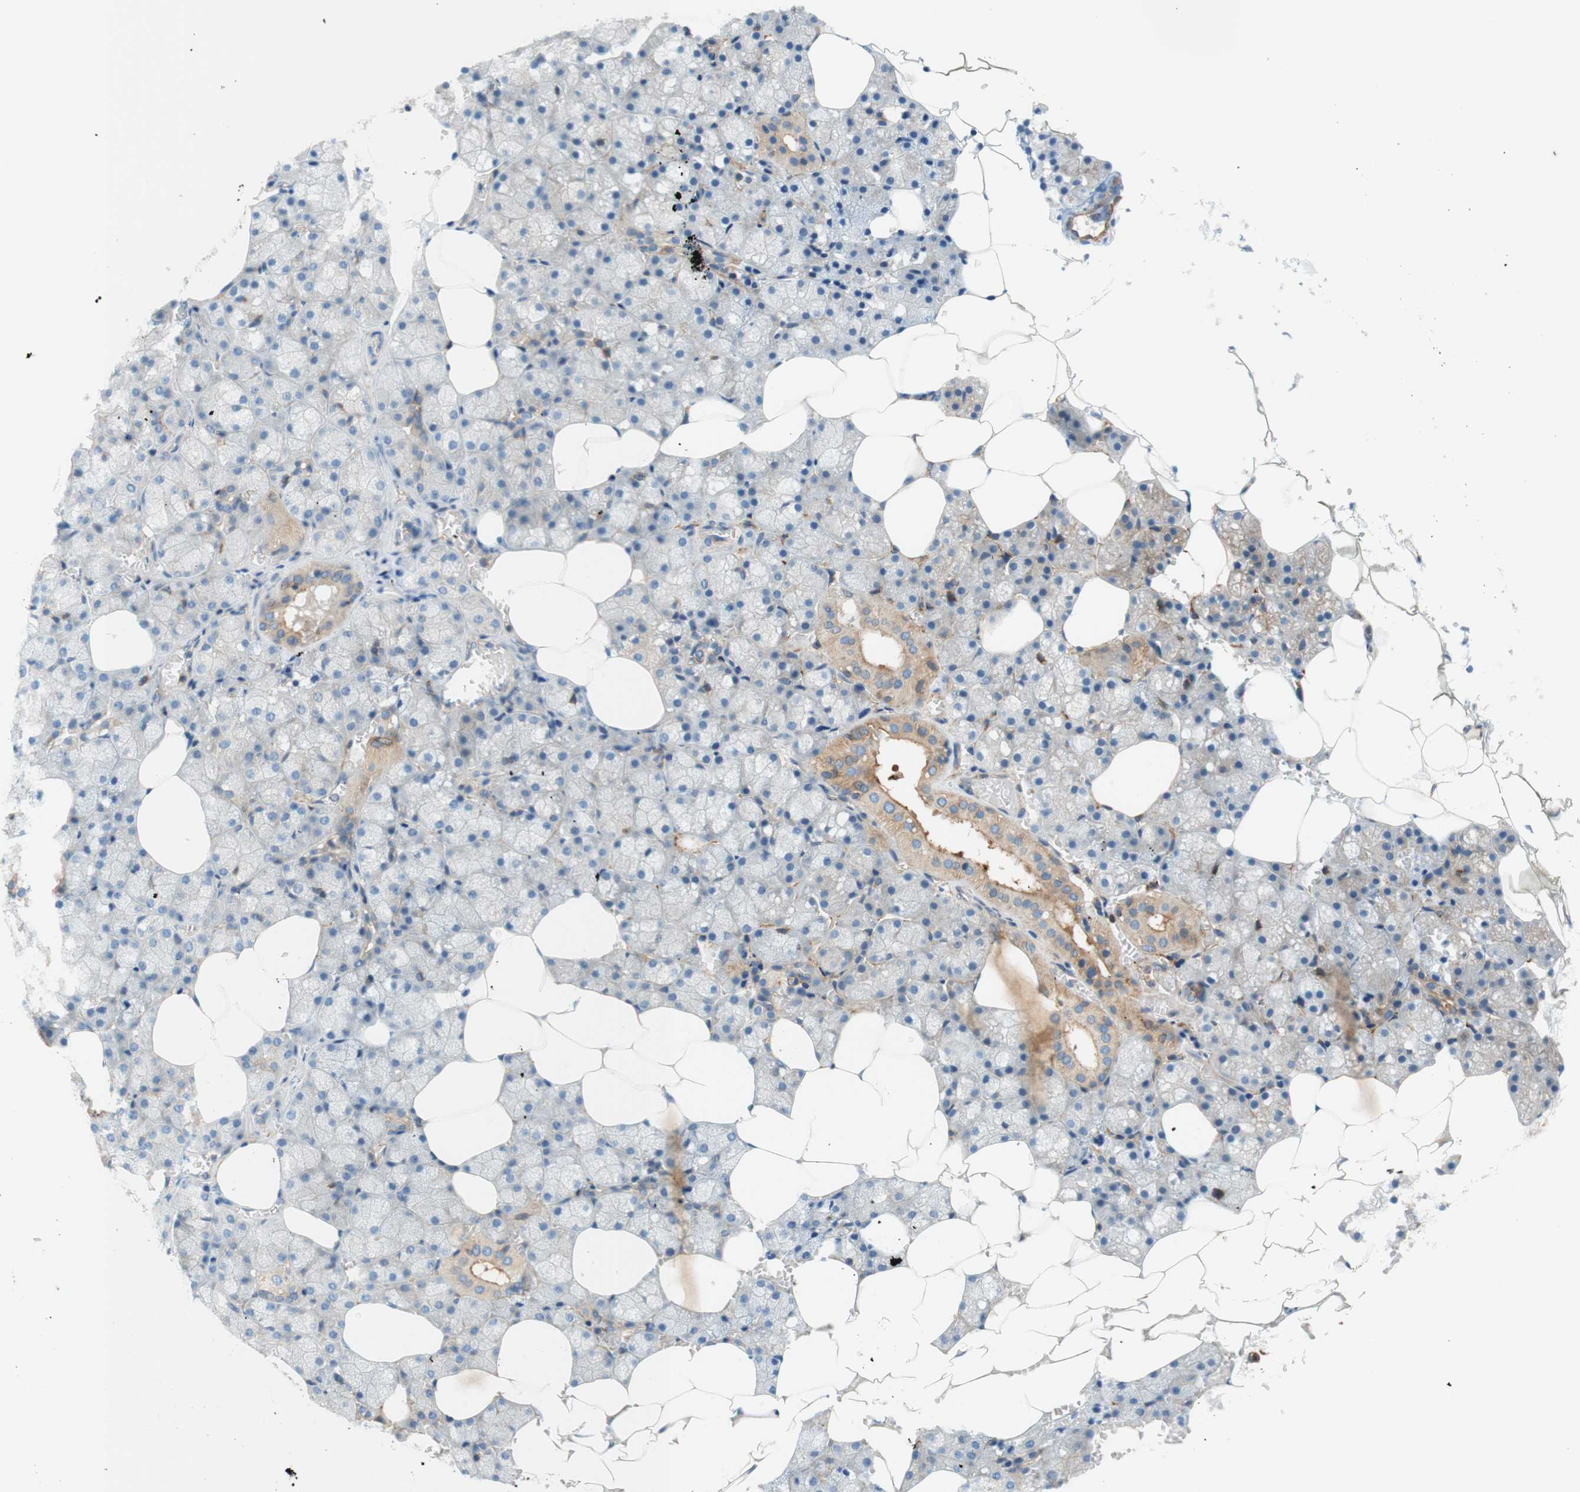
{"staining": {"intensity": "moderate", "quantity": "25%-75%", "location": "cytoplasmic/membranous"}, "tissue": "salivary gland", "cell_type": "Glandular cells", "image_type": "normal", "snomed": [{"axis": "morphology", "description": "Normal tissue, NOS"}, {"axis": "topography", "description": "Salivary gland"}], "caption": "Moderate cytoplasmic/membranous protein expression is identified in approximately 25%-75% of glandular cells in salivary gland. Using DAB (3,3'-diaminobenzidine) (brown) and hematoxylin (blue) stains, captured at high magnification using brightfield microscopy.", "gene": "VPS26A", "patient": {"sex": "male", "age": 62}}